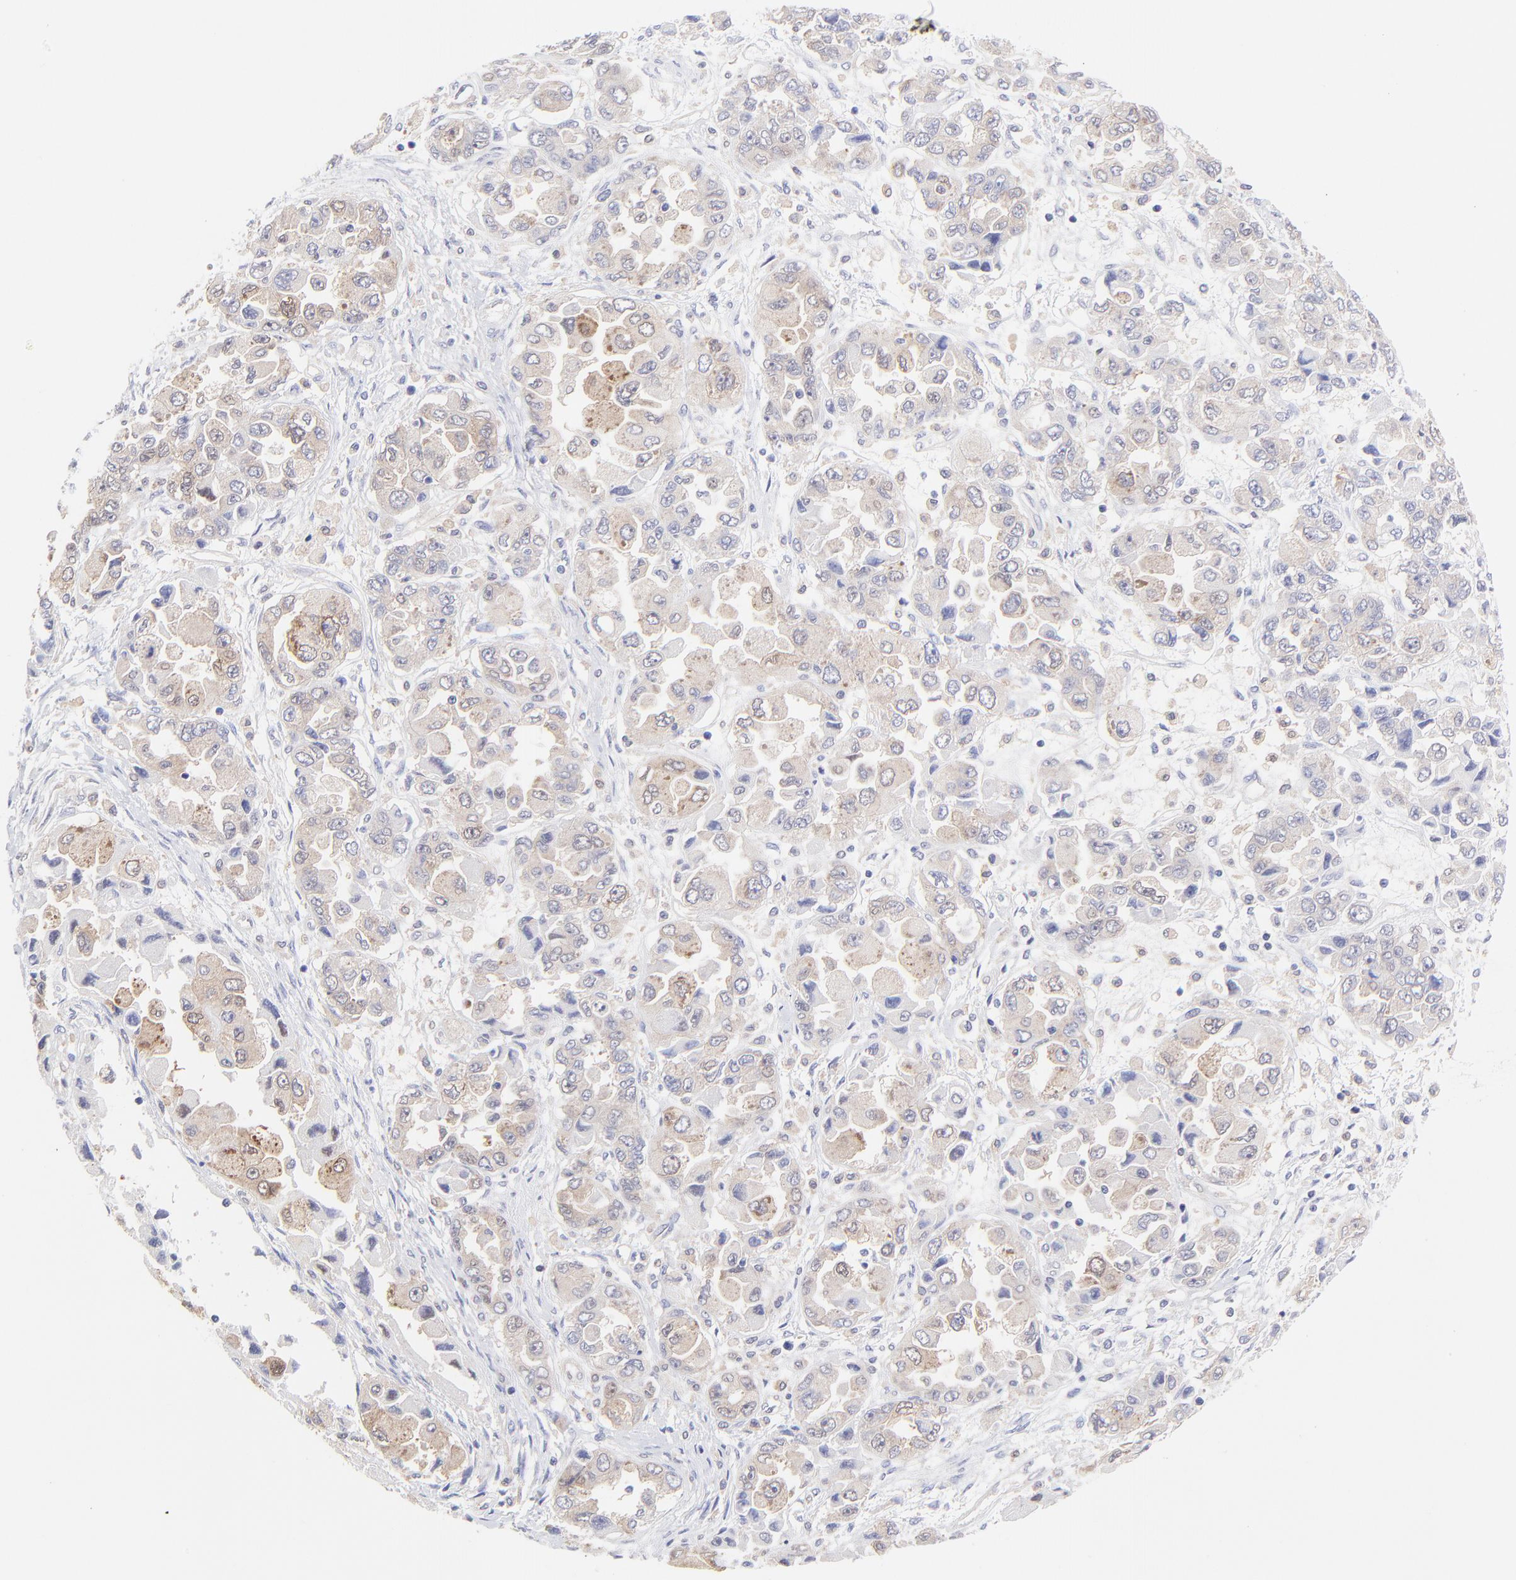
{"staining": {"intensity": "weak", "quantity": "25%-75%", "location": "cytoplasmic/membranous"}, "tissue": "ovarian cancer", "cell_type": "Tumor cells", "image_type": "cancer", "snomed": [{"axis": "morphology", "description": "Cystadenocarcinoma, serous, NOS"}, {"axis": "topography", "description": "Ovary"}], "caption": "Immunohistochemistry staining of ovarian cancer, which shows low levels of weak cytoplasmic/membranous positivity in about 25%-75% of tumor cells indicating weak cytoplasmic/membranous protein expression. The staining was performed using DAB (3,3'-diaminobenzidine) (brown) for protein detection and nuclei were counterstained in hematoxylin (blue).", "gene": "HYAL1", "patient": {"sex": "female", "age": 84}}